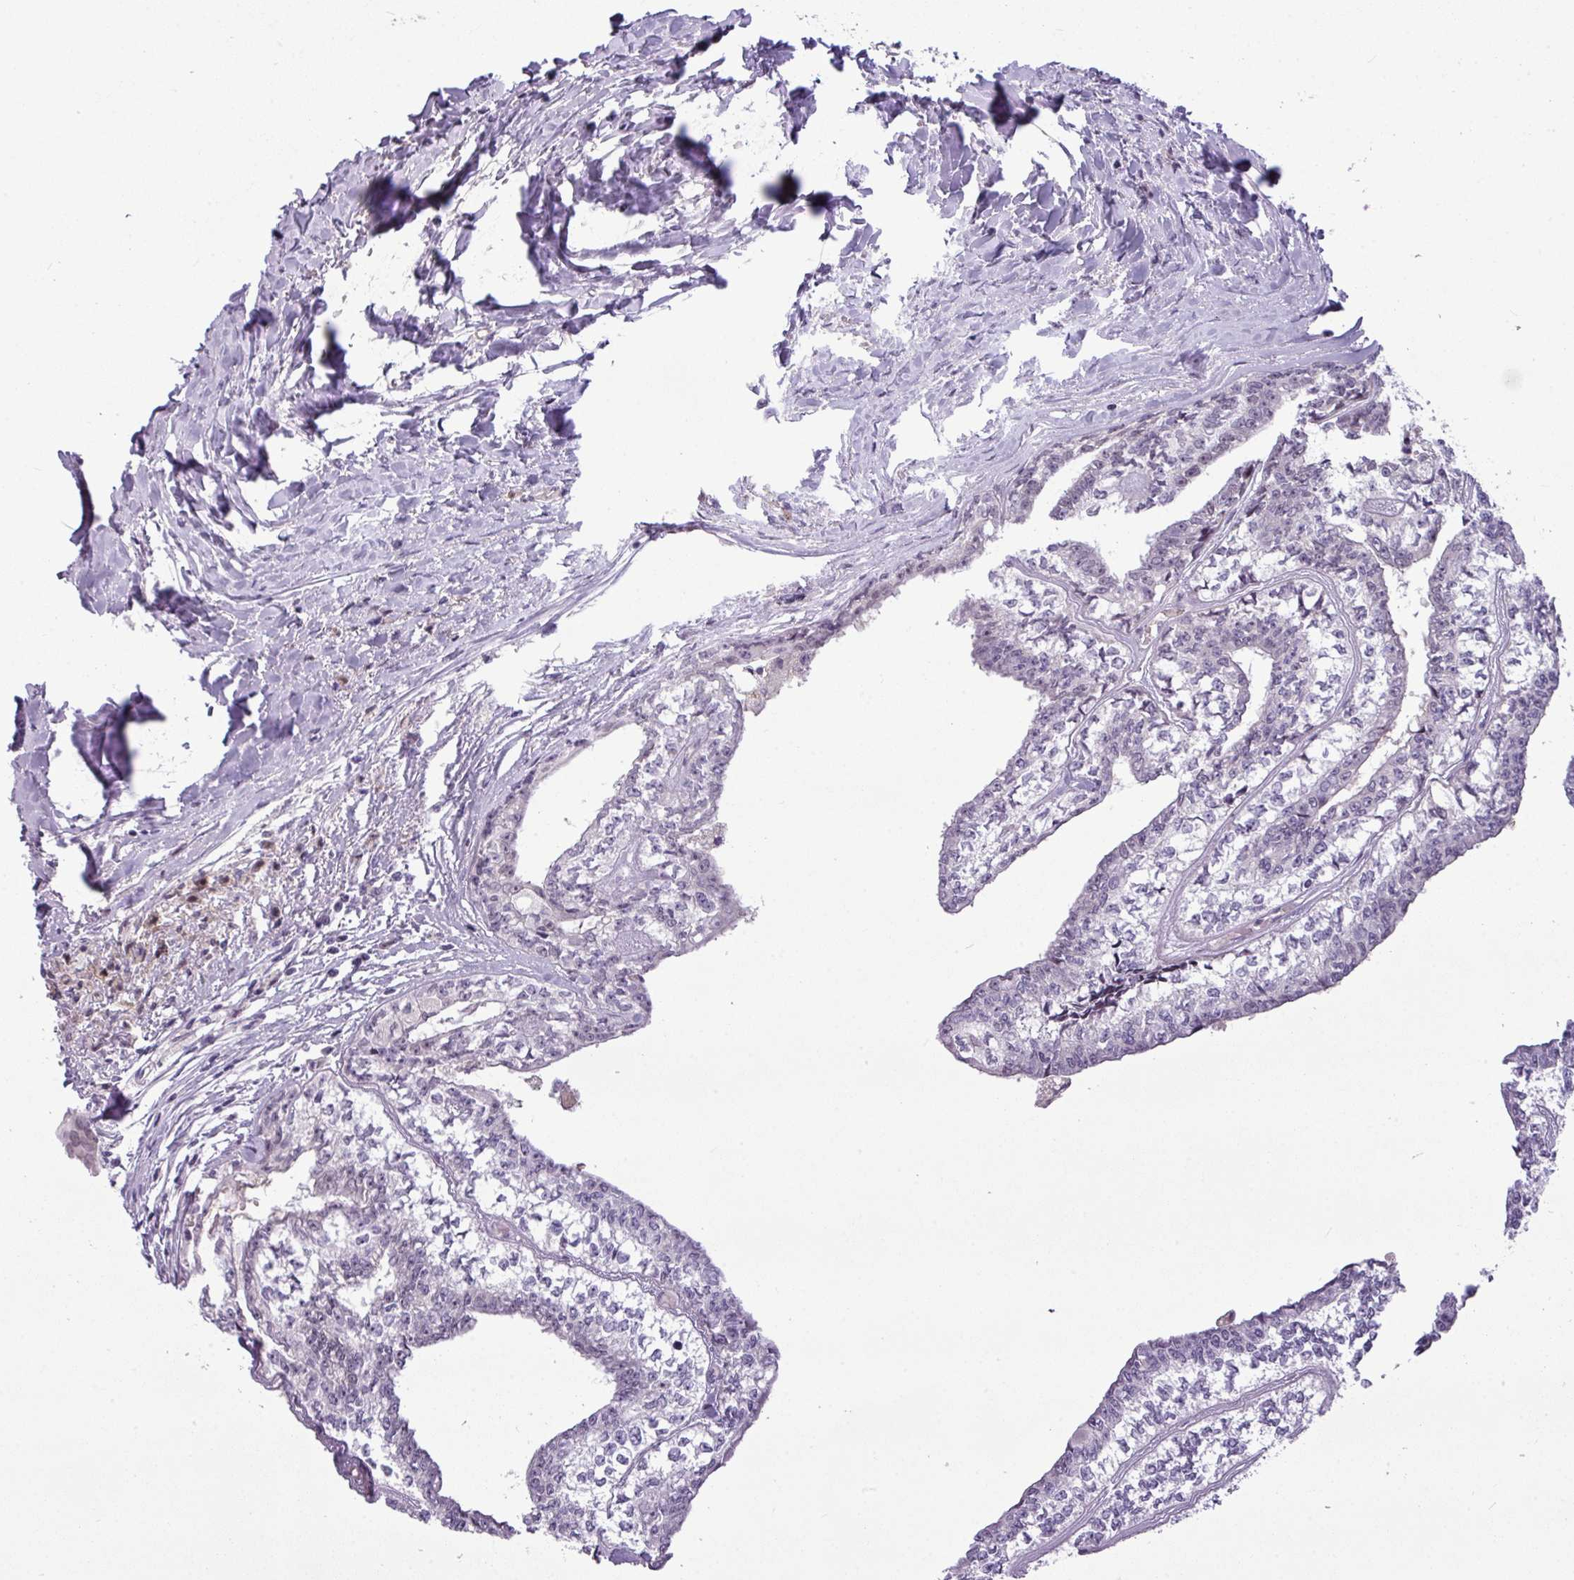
{"staining": {"intensity": "negative", "quantity": "none", "location": "none"}, "tissue": "head and neck cancer", "cell_type": "Tumor cells", "image_type": "cancer", "snomed": [{"axis": "morphology", "description": "Adenocarcinoma, NOS"}, {"axis": "topography", "description": "Head-Neck"}], "caption": "There is no significant expression in tumor cells of head and neck cancer (adenocarcinoma).", "gene": "SLC66A2", "patient": {"sex": "female", "age": 73}}